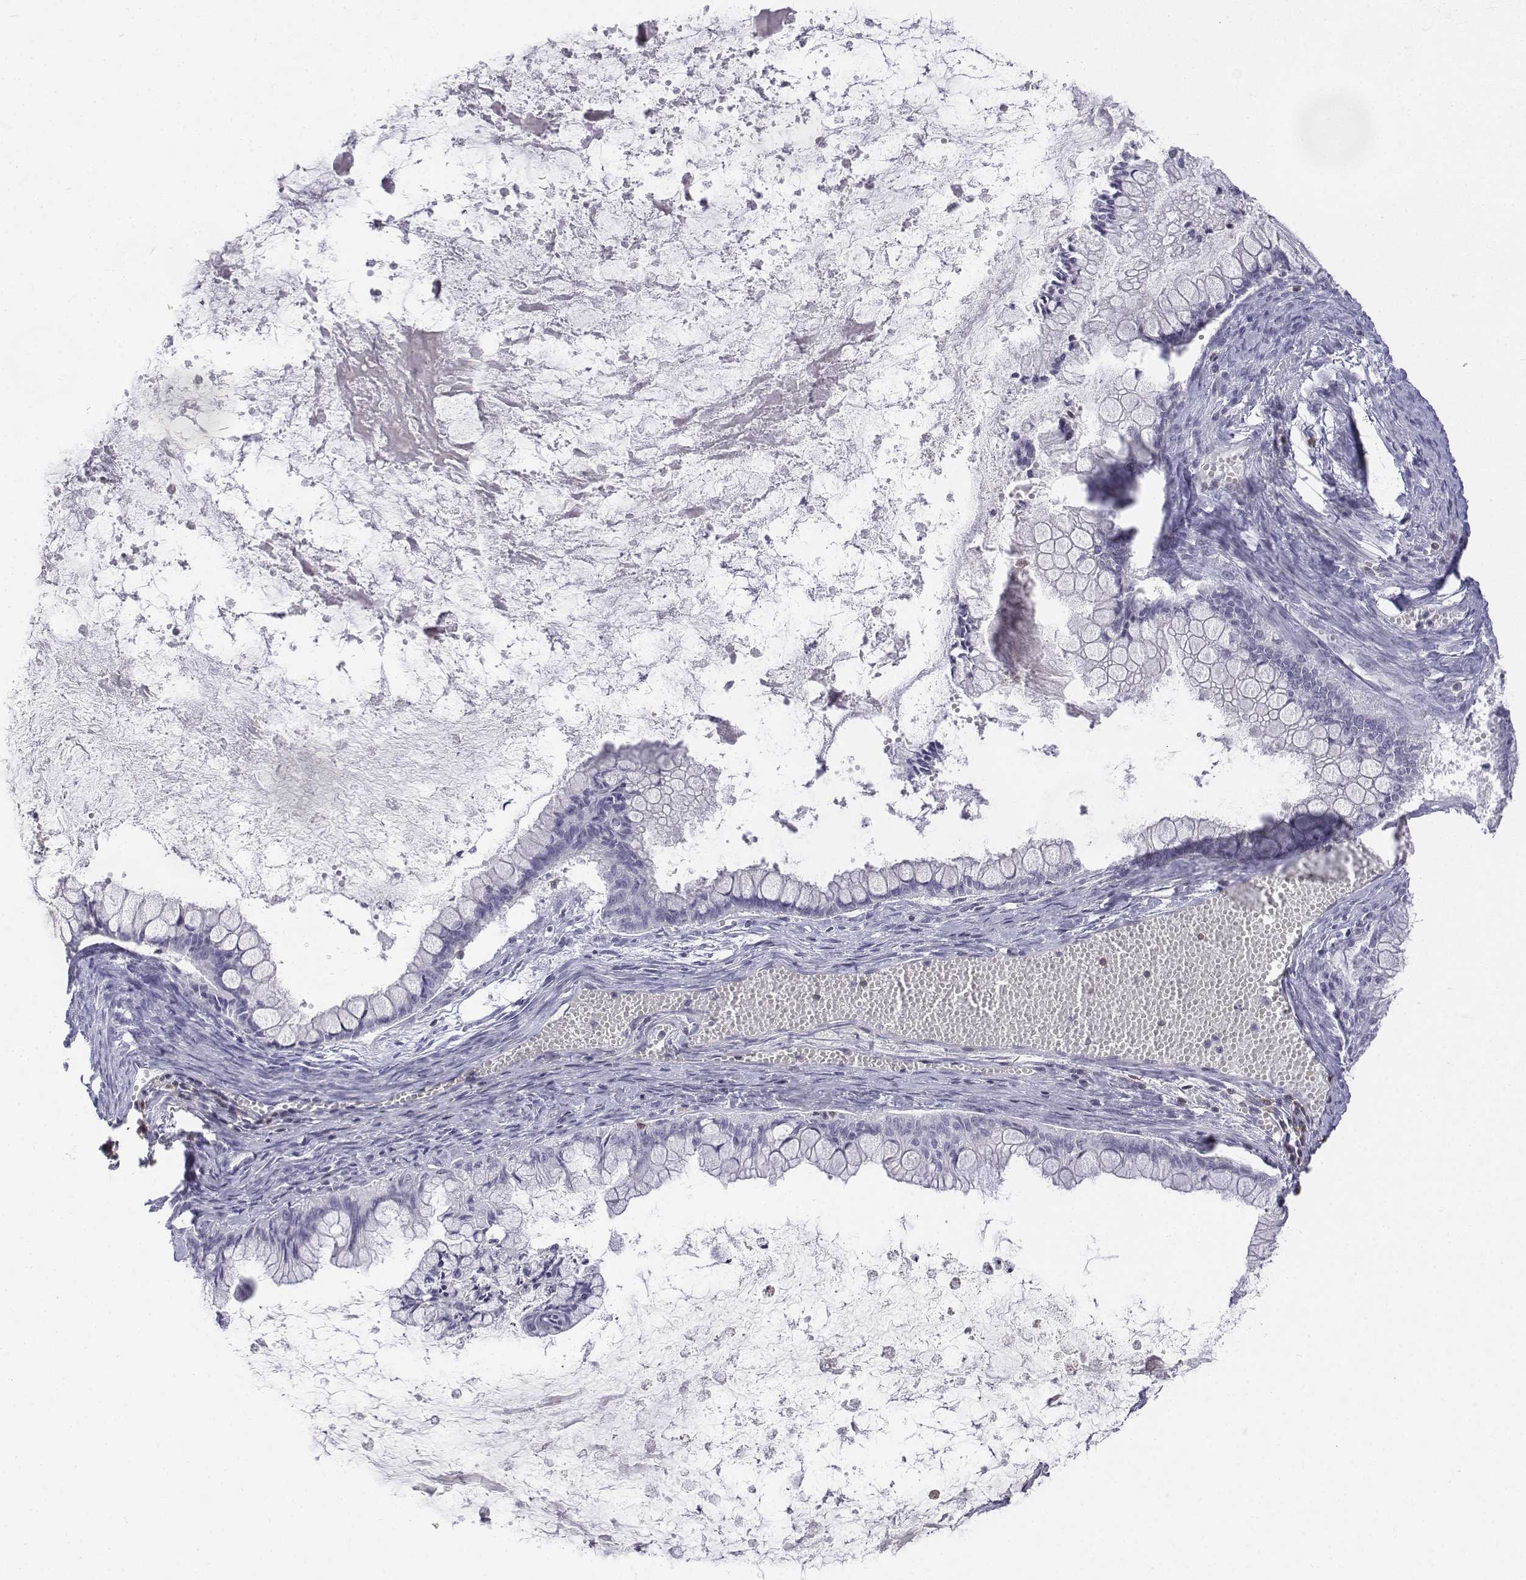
{"staining": {"intensity": "negative", "quantity": "none", "location": "none"}, "tissue": "ovarian cancer", "cell_type": "Tumor cells", "image_type": "cancer", "snomed": [{"axis": "morphology", "description": "Cystadenocarcinoma, mucinous, NOS"}, {"axis": "topography", "description": "Ovary"}], "caption": "An image of mucinous cystadenocarcinoma (ovarian) stained for a protein reveals no brown staining in tumor cells.", "gene": "CD3E", "patient": {"sex": "female", "age": 67}}